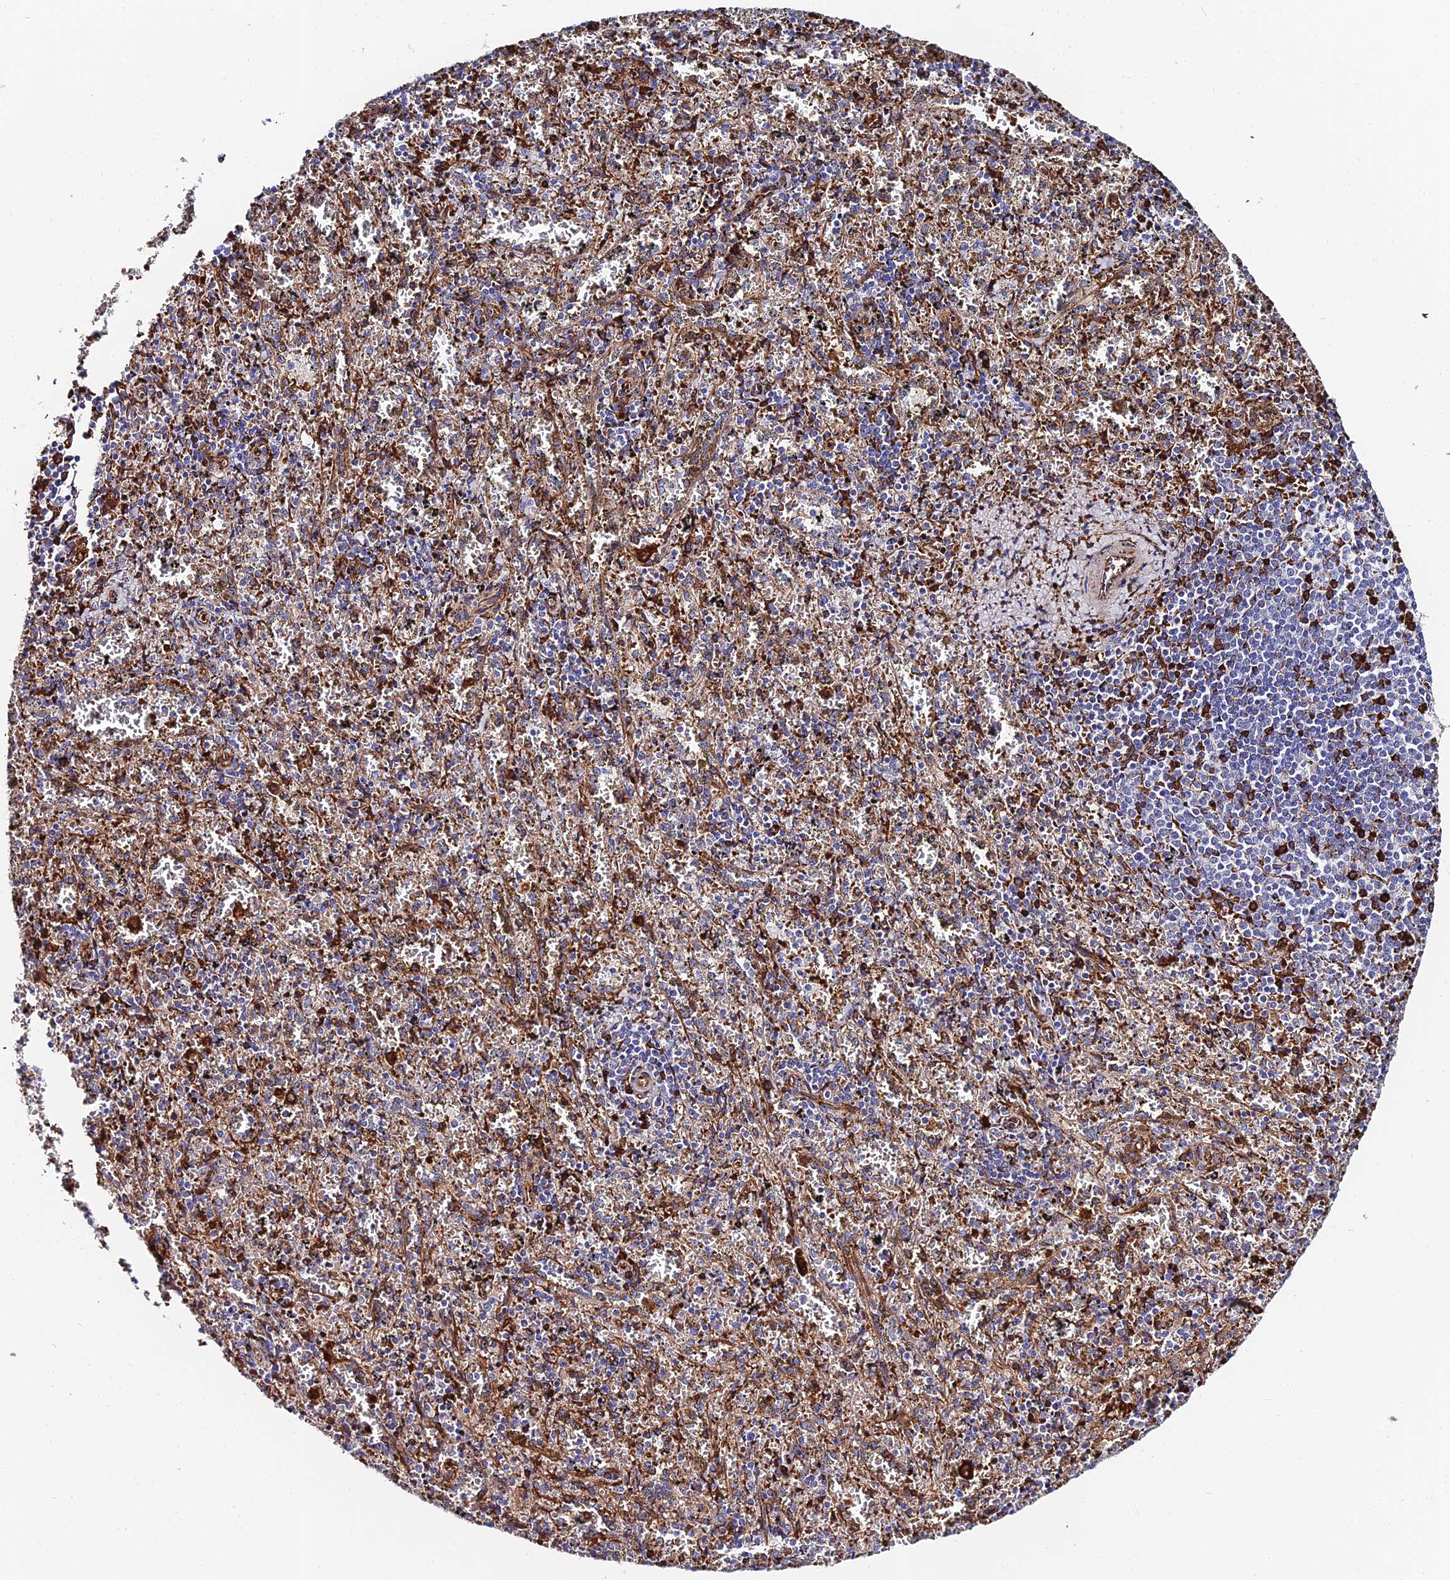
{"staining": {"intensity": "moderate", "quantity": "<25%", "location": "cytoplasmic/membranous"}, "tissue": "spleen", "cell_type": "Cells in red pulp", "image_type": "normal", "snomed": [{"axis": "morphology", "description": "Normal tissue, NOS"}, {"axis": "topography", "description": "Spleen"}], "caption": "Immunohistochemistry staining of normal spleen, which demonstrates low levels of moderate cytoplasmic/membranous staining in approximately <25% of cells in red pulp indicating moderate cytoplasmic/membranous protein staining. The staining was performed using DAB (3,3'-diaminobenzidine) (brown) for protein detection and nuclei were counterstained in hematoxylin (blue).", "gene": "ADGRF3", "patient": {"sex": "male", "age": 11}}